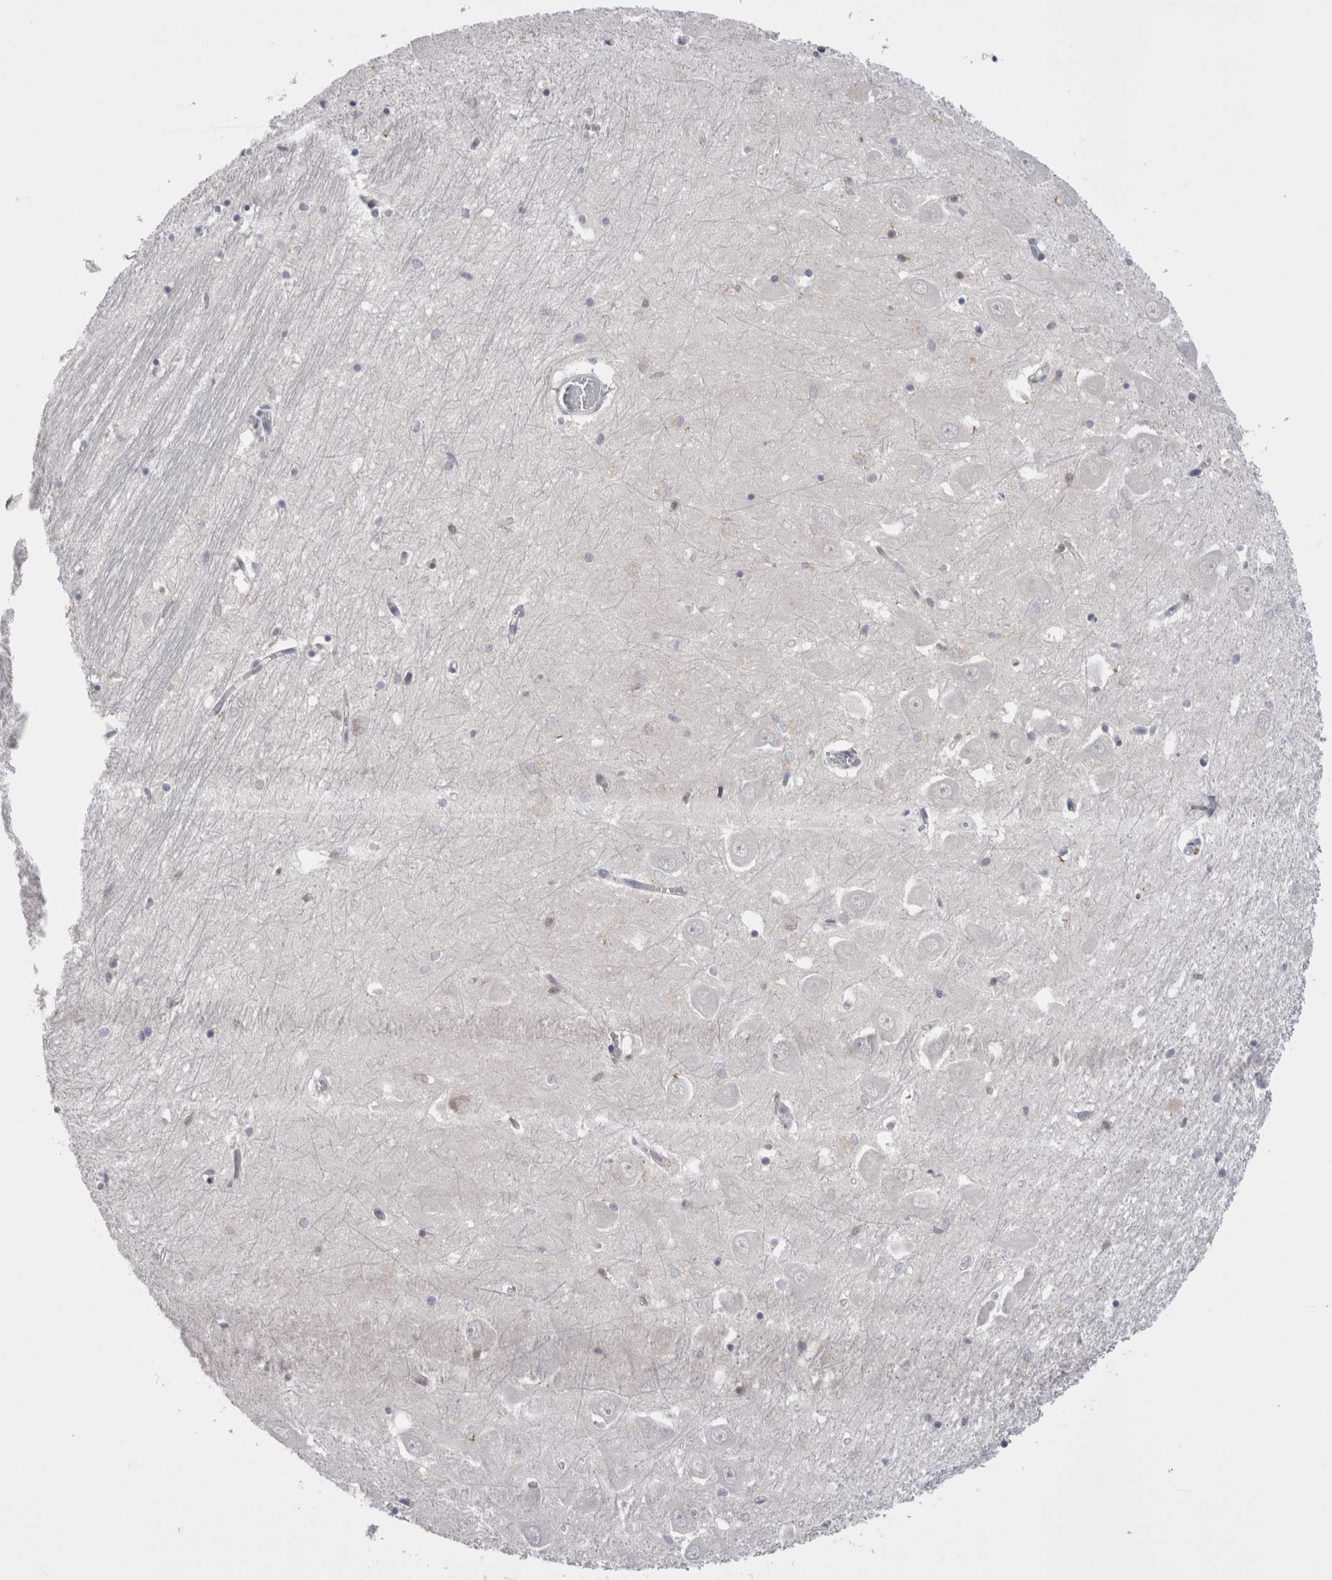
{"staining": {"intensity": "negative", "quantity": "none", "location": "none"}, "tissue": "hippocampus", "cell_type": "Glial cells", "image_type": "normal", "snomed": [{"axis": "morphology", "description": "Normal tissue, NOS"}, {"axis": "topography", "description": "Hippocampus"}], "caption": "High magnification brightfield microscopy of unremarkable hippocampus stained with DAB (brown) and counterstained with hematoxylin (blue): glial cells show no significant expression. (Brightfield microscopy of DAB immunohistochemistry at high magnification).", "gene": "SUCNR1", "patient": {"sex": "male", "age": 70}}